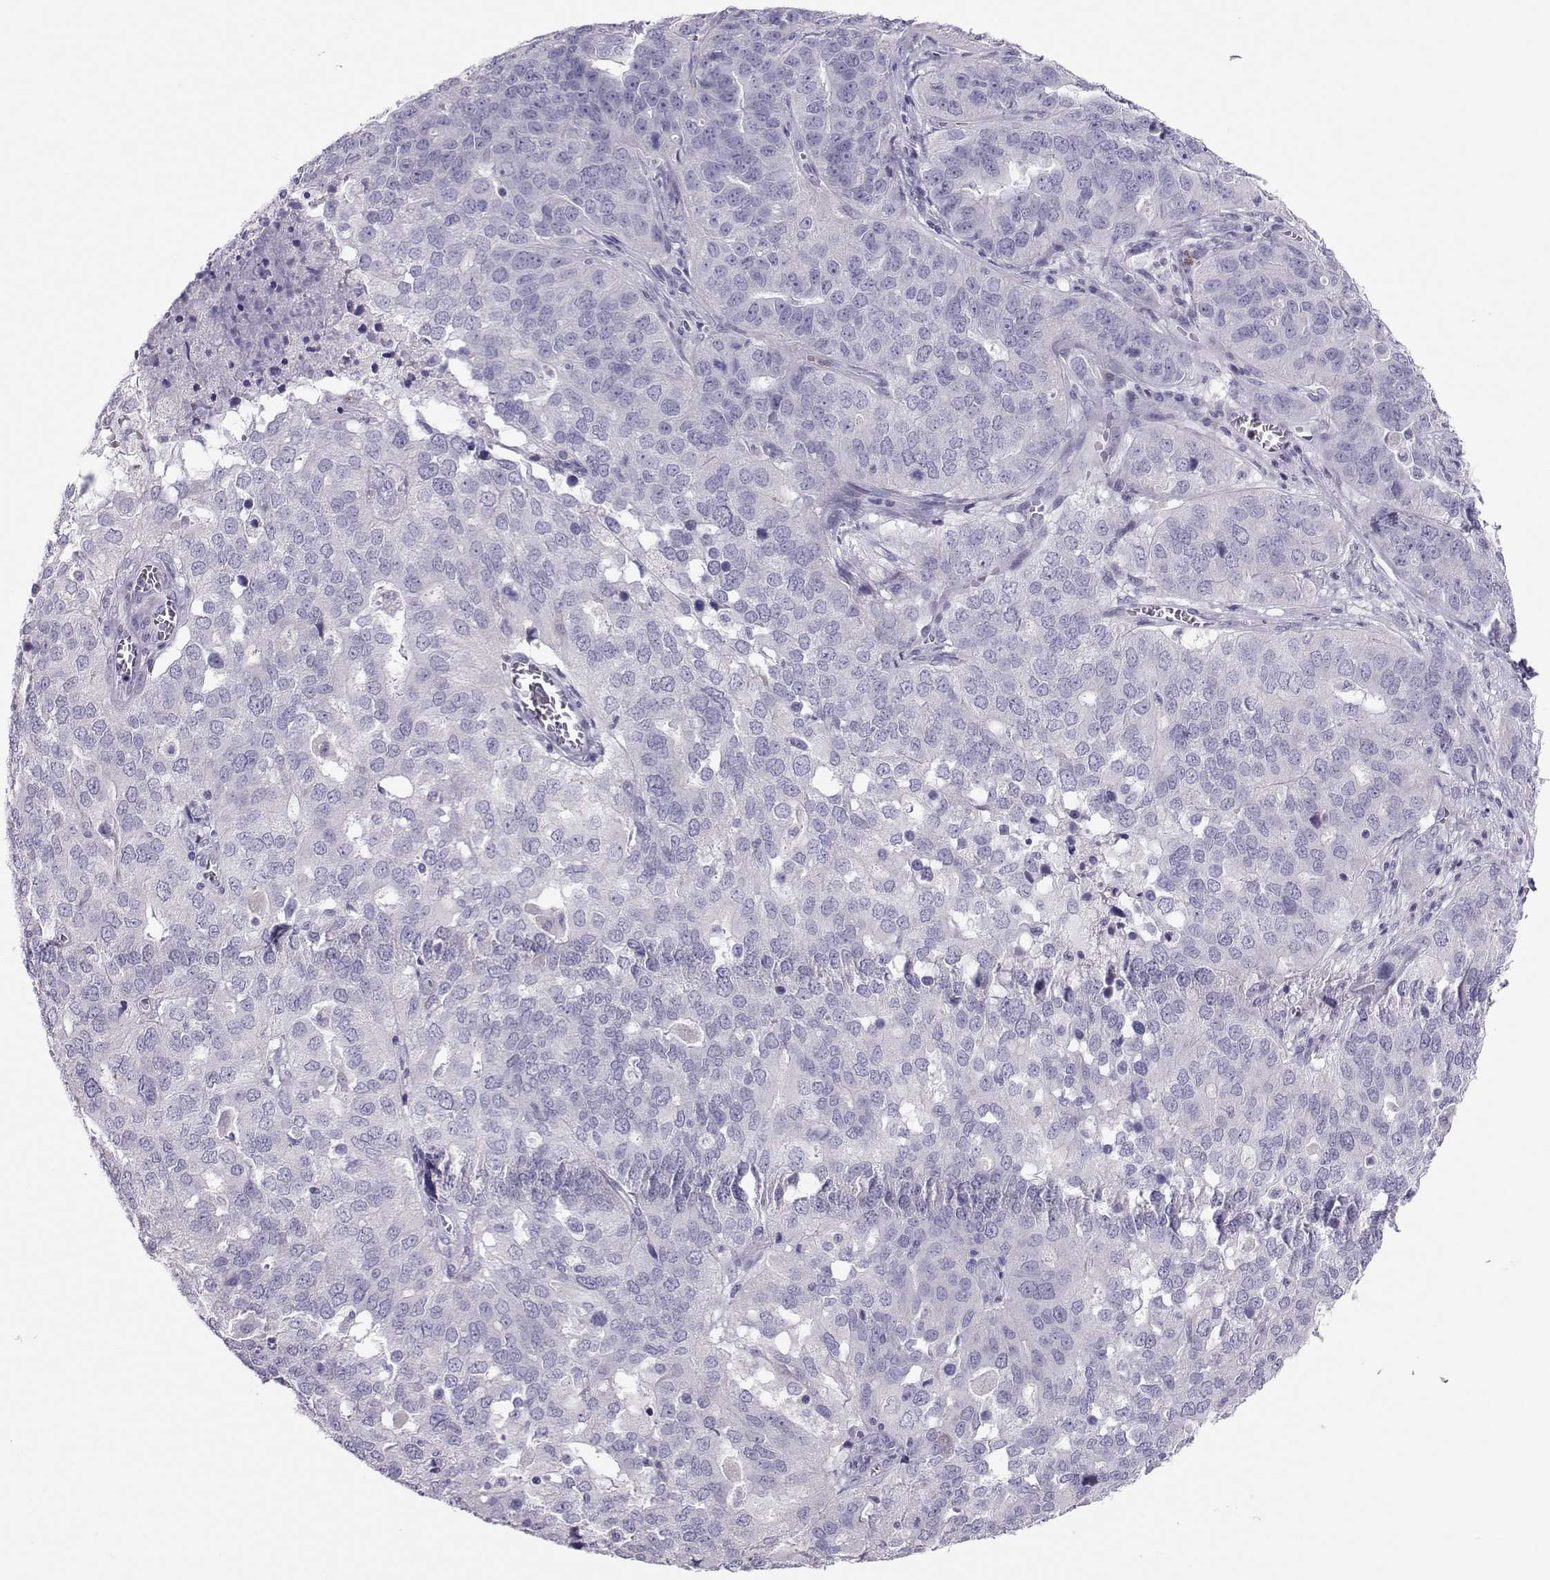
{"staining": {"intensity": "negative", "quantity": "none", "location": "none"}, "tissue": "ovarian cancer", "cell_type": "Tumor cells", "image_type": "cancer", "snomed": [{"axis": "morphology", "description": "Carcinoma, endometroid"}, {"axis": "topography", "description": "Soft tissue"}, {"axis": "topography", "description": "Ovary"}], "caption": "There is no significant expression in tumor cells of ovarian cancer.", "gene": "TRPM7", "patient": {"sex": "female", "age": 52}}